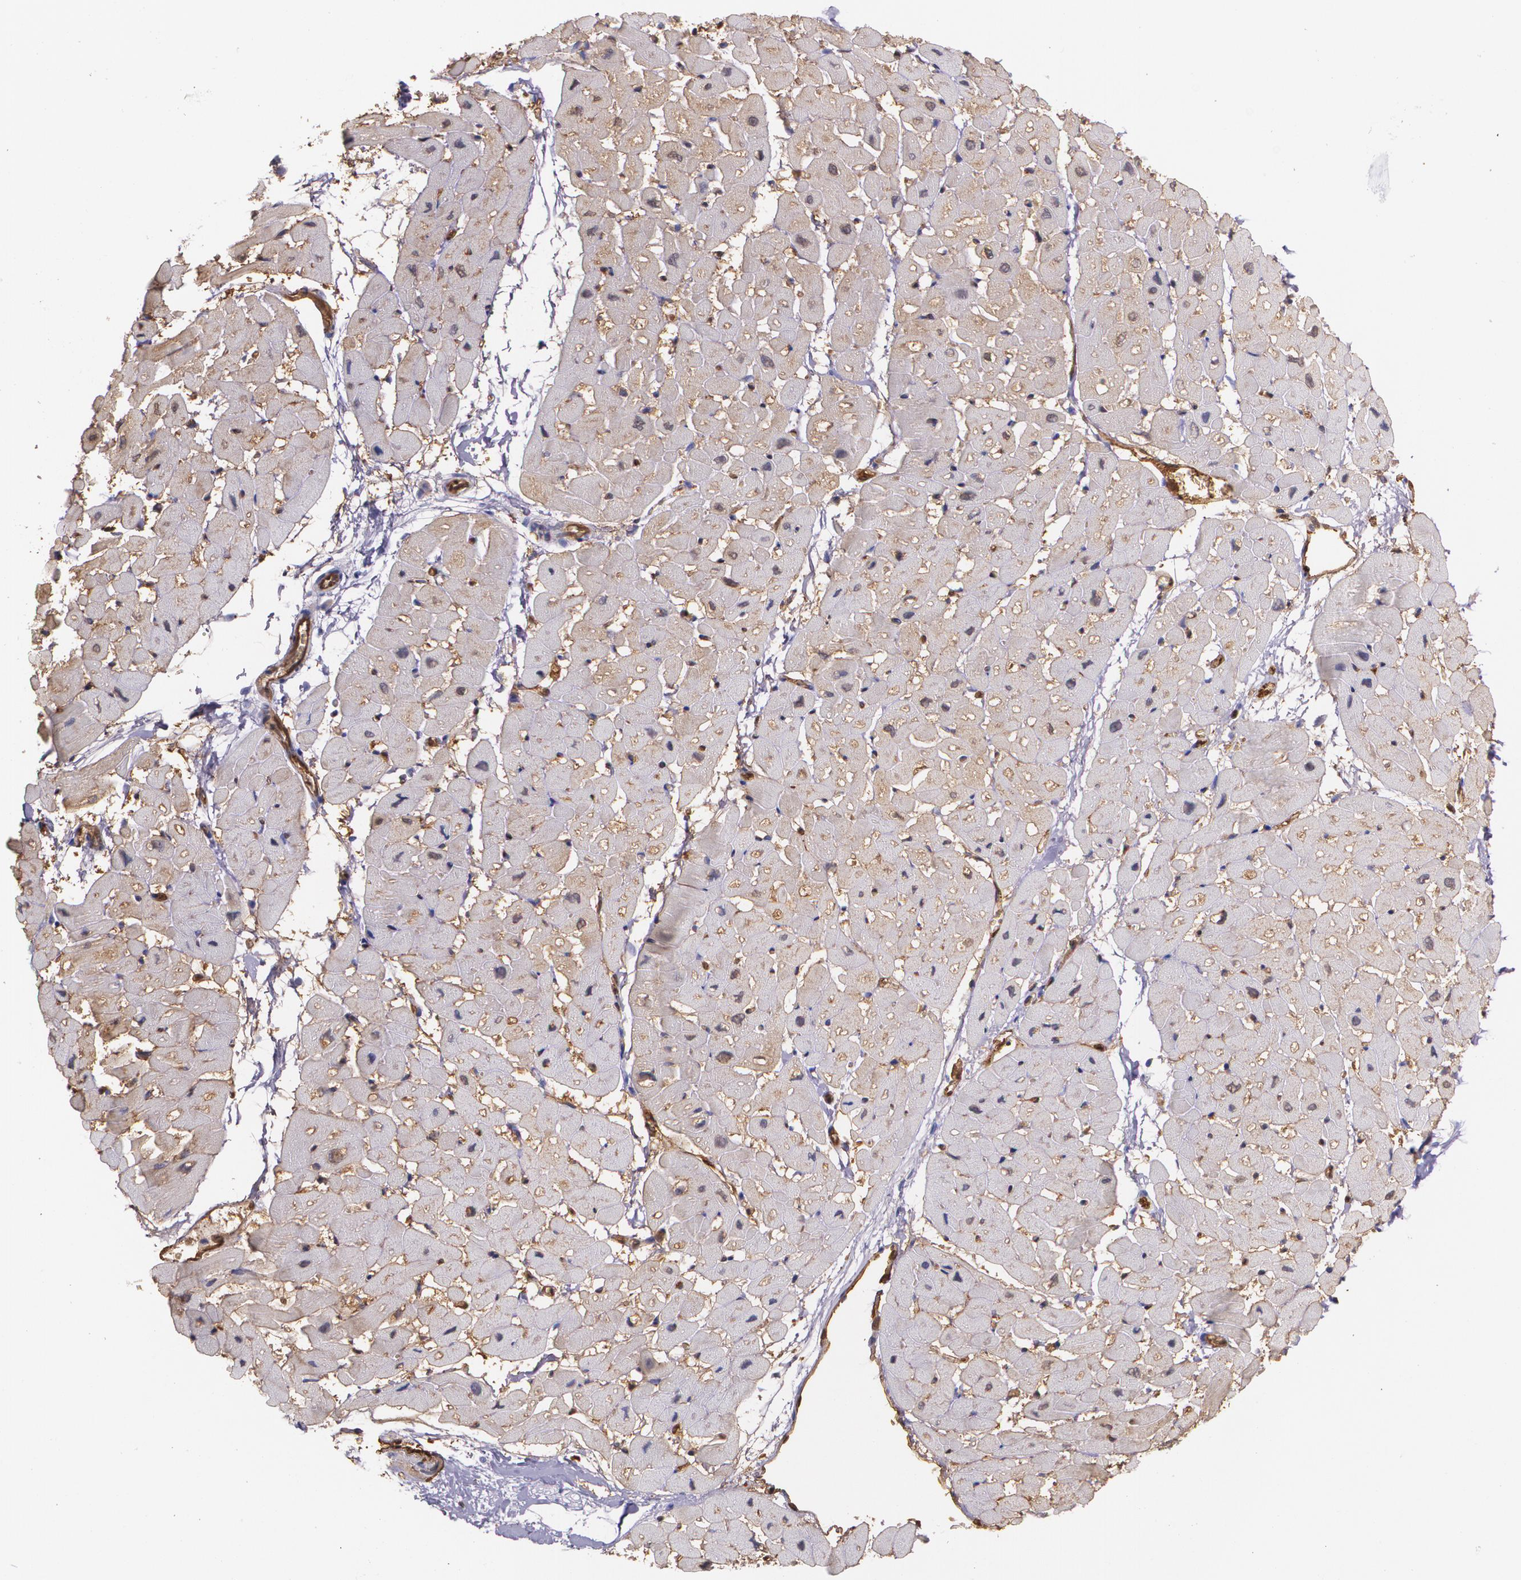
{"staining": {"intensity": "weak", "quantity": "25%-75%", "location": "nuclear"}, "tissue": "heart muscle", "cell_type": "Cardiomyocytes", "image_type": "normal", "snomed": [{"axis": "morphology", "description": "Normal tissue, NOS"}, {"axis": "topography", "description": "Heart"}], "caption": "High-magnification brightfield microscopy of normal heart muscle stained with DAB (brown) and counterstained with hematoxylin (blue). cardiomyocytes exhibit weak nuclear staining is identified in approximately25%-75% of cells. The protein is shown in brown color, while the nuclei are stained blue.", "gene": "MMP2", "patient": {"sex": "male", "age": 45}}